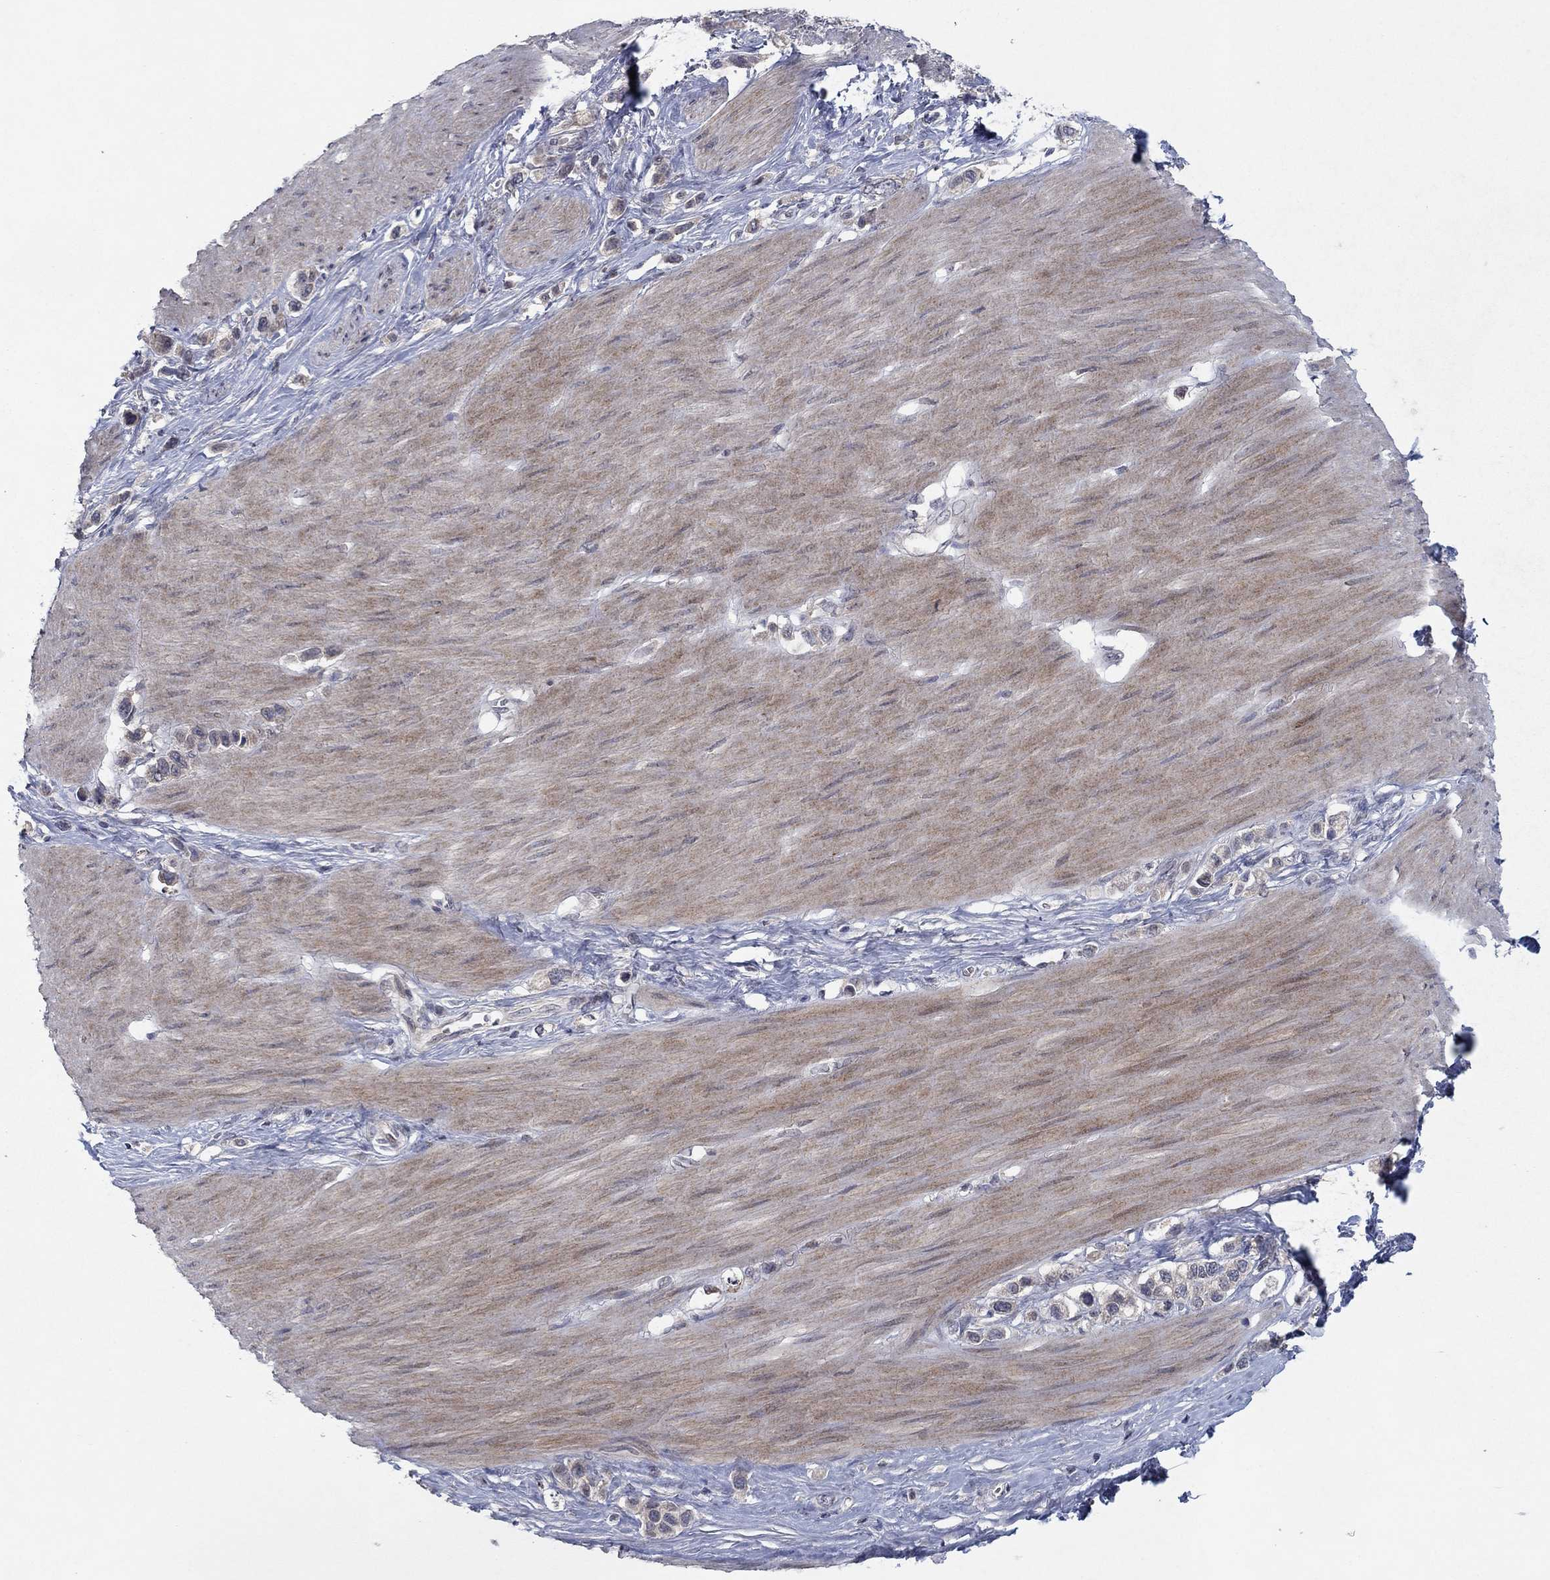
{"staining": {"intensity": "weak", "quantity": "25%-75%", "location": "cytoplasmic/membranous"}, "tissue": "stomach cancer", "cell_type": "Tumor cells", "image_type": "cancer", "snomed": [{"axis": "morphology", "description": "Normal tissue, NOS"}, {"axis": "morphology", "description": "Adenocarcinoma, NOS"}, {"axis": "morphology", "description": "Adenocarcinoma, High grade"}, {"axis": "topography", "description": "Stomach, upper"}, {"axis": "topography", "description": "Stomach"}], "caption": "A micrograph of human stomach high-grade adenocarcinoma stained for a protein exhibits weak cytoplasmic/membranous brown staining in tumor cells. (DAB (3,3'-diaminobenzidine) IHC with brightfield microscopy, high magnification).", "gene": "IL4", "patient": {"sex": "female", "age": 65}}